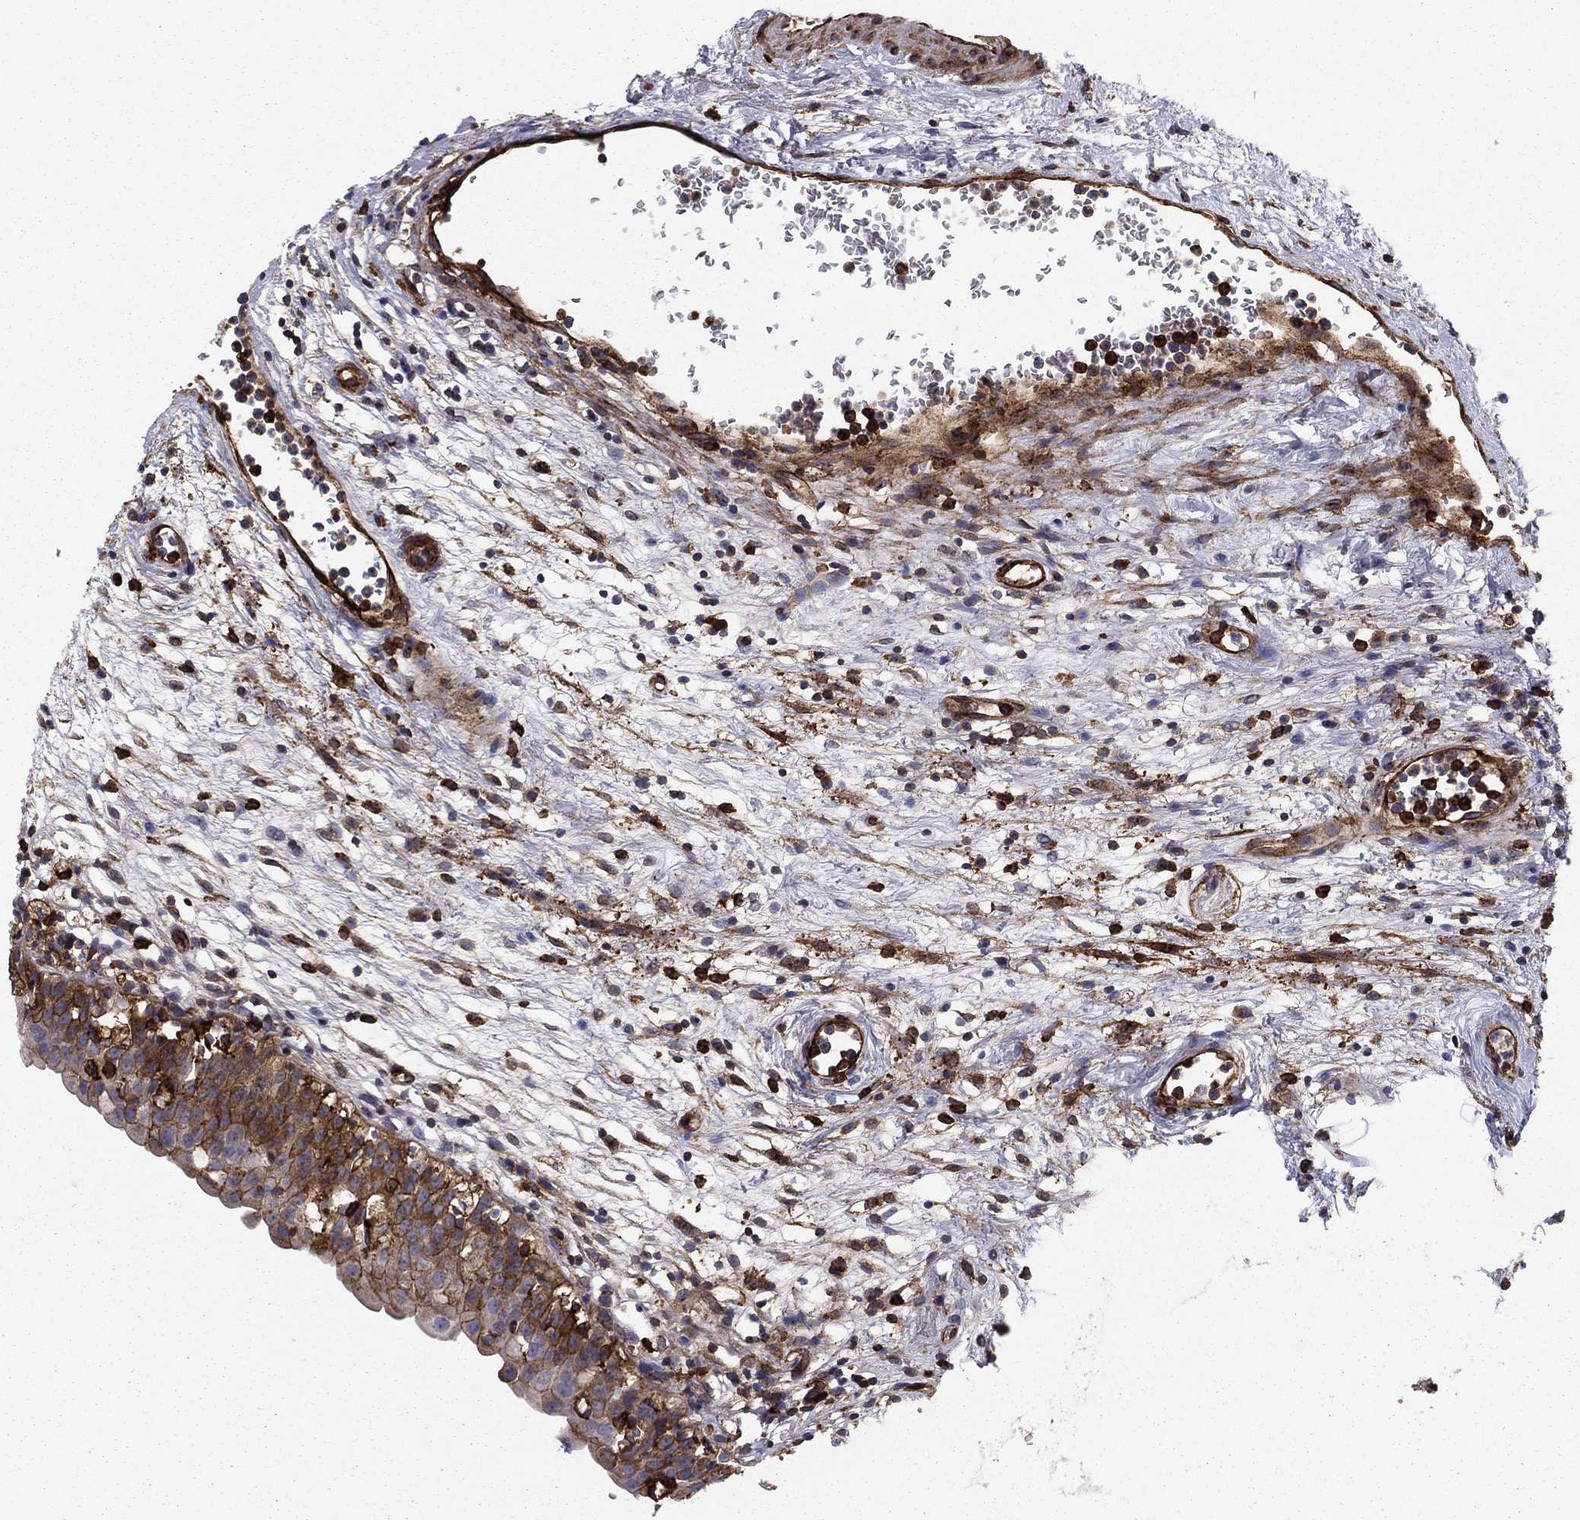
{"staining": {"intensity": "strong", "quantity": "25%-75%", "location": "cytoplasmic/membranous"}, "tissue": "urinary bladder", "cell_type": "Urothelial cells", "image_type": "normal", "snomed": [{"axis": "morphology", "description": "Normal tissue, NOS"}, {"axis": "topography", "description": "Urinary bladder"}], "caption": "Urothelial cells display high levels of strong cytoplasmic/membranous positivity in about 25%-75% of cells in unremarkable urinary bladder. (DAB (3,3'-diaminobenzidine) IHC with brightfield microscopy, high magnification).", "gene": "EHBP1L1", "patient": {"sex": "male", "age": 76}}